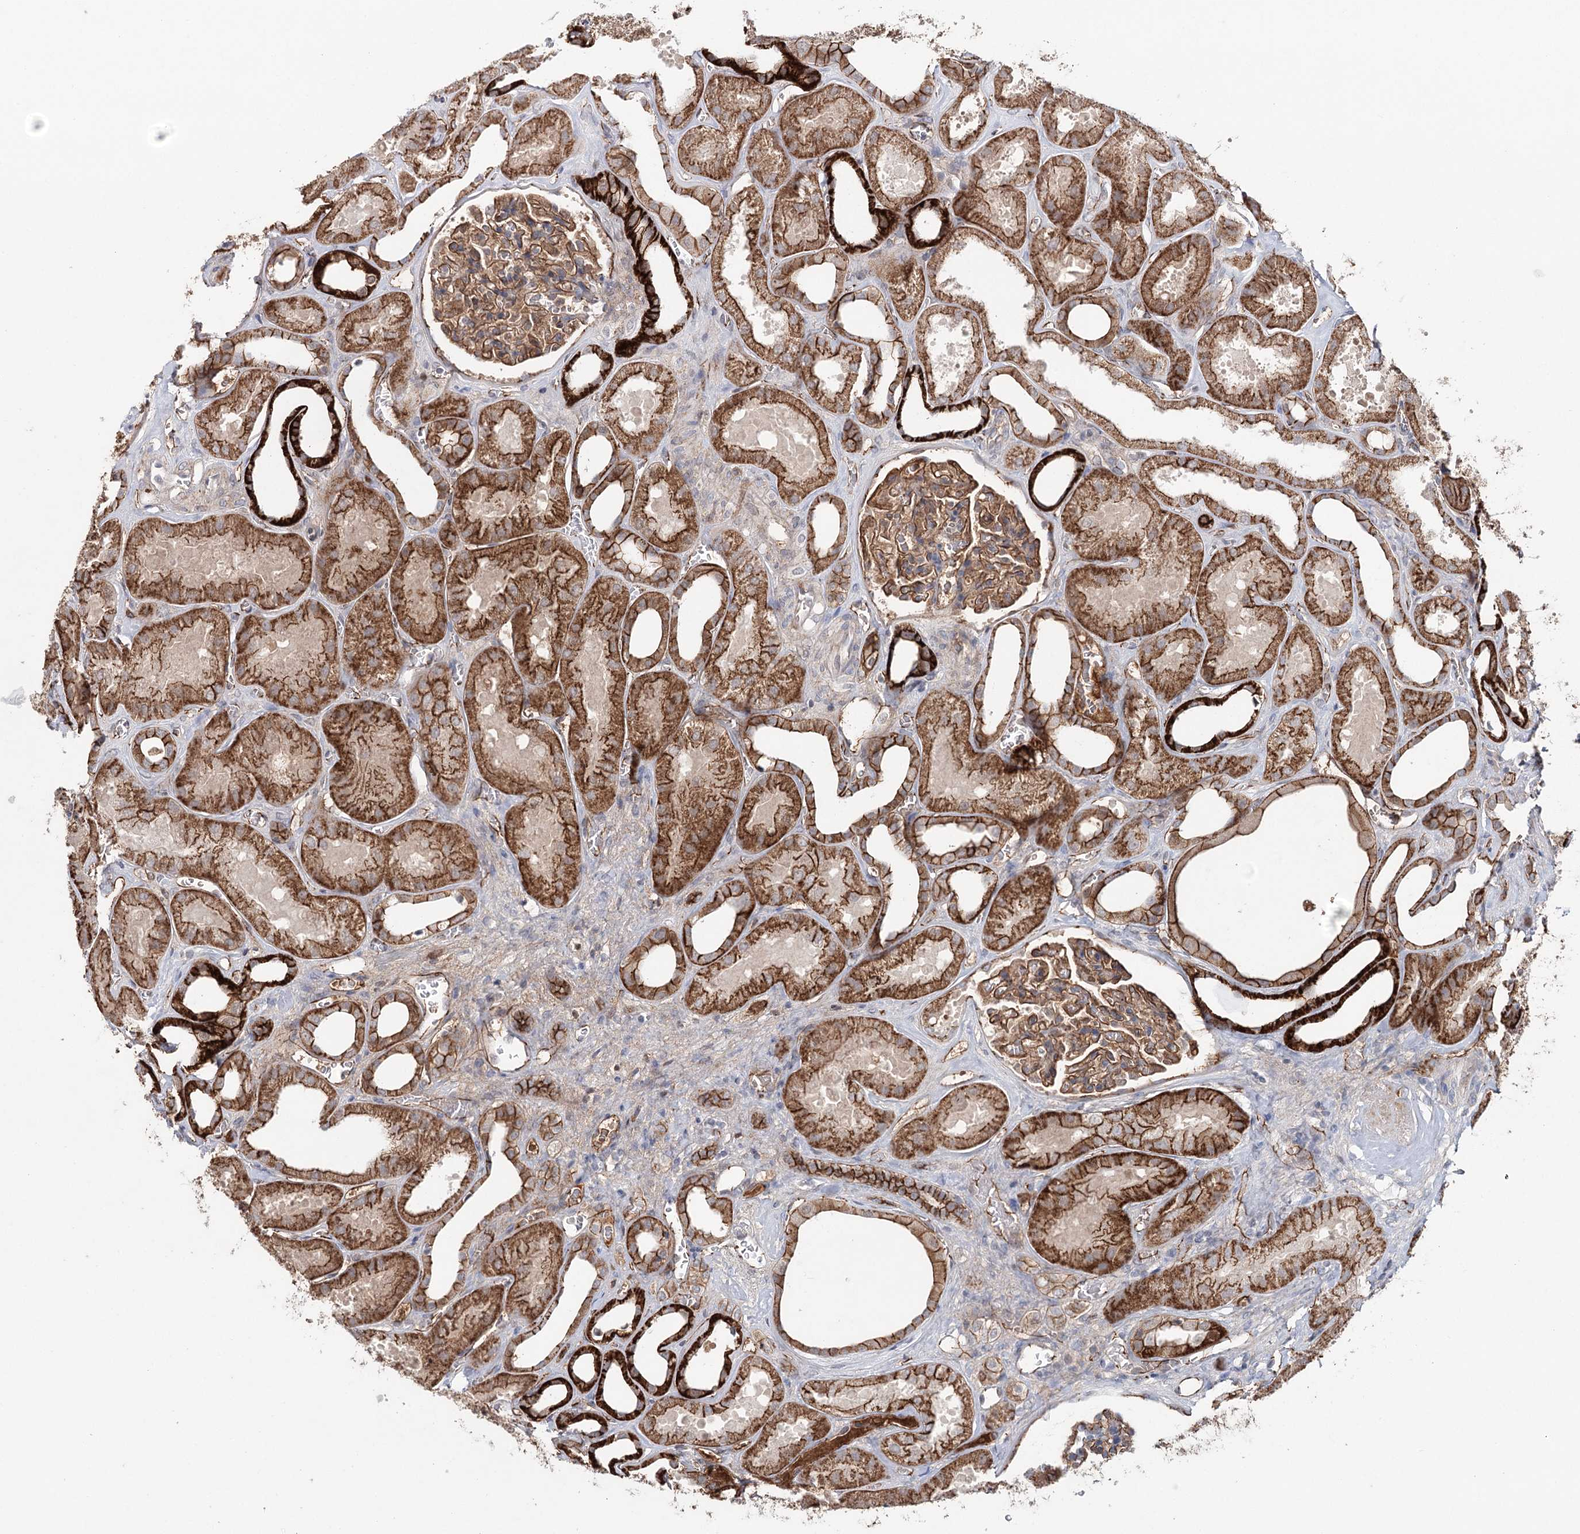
{"staining": {"intensity": "moderate", "quantity": ">75%", "location": "cytoplasmic/membranous"}, "tissue": "kidney", "cell_type": "Cells in glomeruli", "image_type": "normal", "snomed": [{"axis": "morphology", "description": "Normal tissue, NOS"}, {"axis": "morphology", "description": "Adenocarcinoma, NOS"}, {"axis": "topography", "description": "Kidney"}], "caption": "The image reveals immunohistochemical staining of normal kidney. There is moderate cytoplasmic/membranous positivity is seen in about >75% of cells in glomeruli.", "gene": "PKP4", "patient": {"sex": "female", "age": 68}}